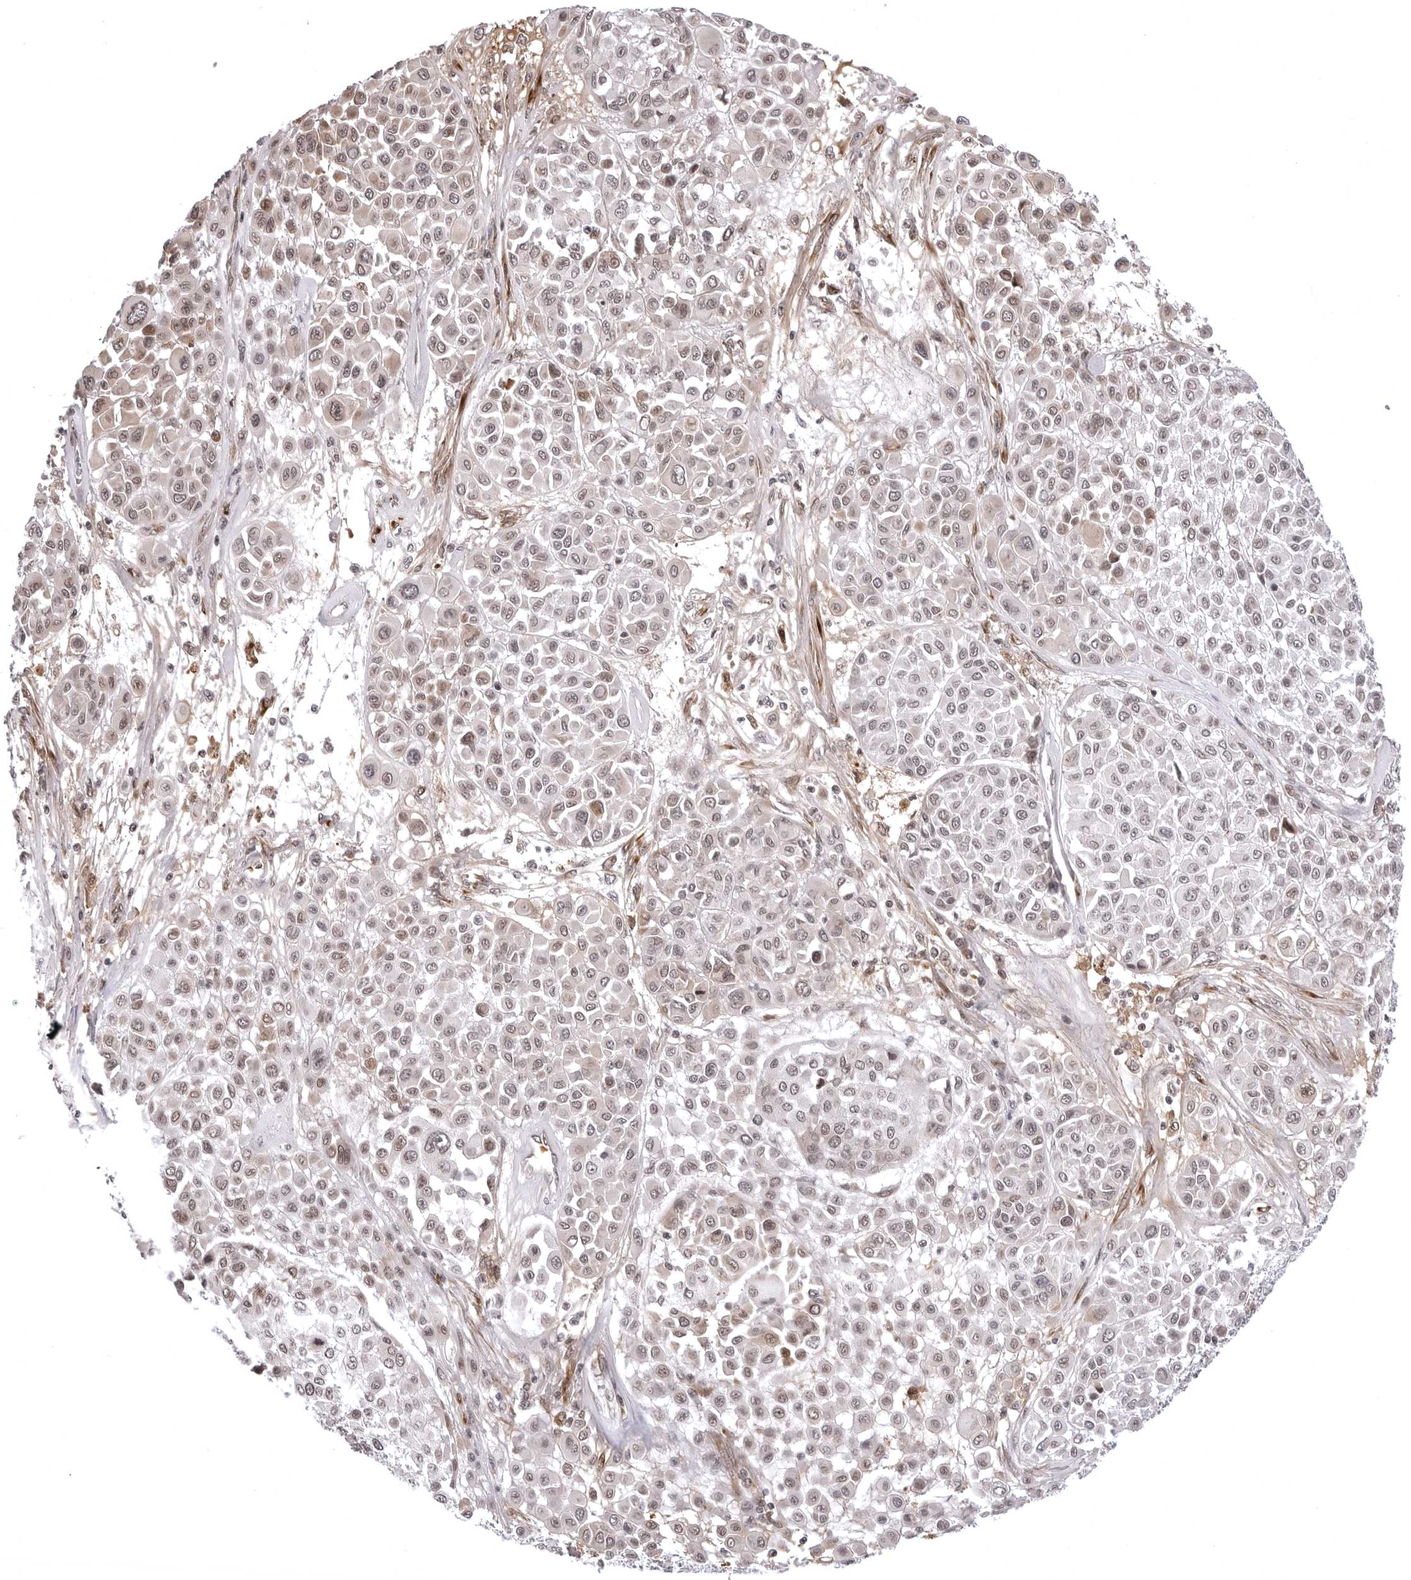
{"staining": {"intensity": "moderate", "quantity": ">75%", "location": "nuclear"}, "tissue": "melanoma", "cell_type": "Tumor cells", "image_type": "cancer", "snomed": [{"axis": "morphology", "description": "Malignant melanoma, Metastatic site"}, {"axis": "topography", "description": "Soft tissue"}], "caption": "DAB immunohistochemical staining of malignant melanoma (metastatic site) exhibits moderate nuclear protein positivity in approximately >75% of tumor cells.", "gene": "PHF3", "patient": {"sex": "male", "age": 41}}